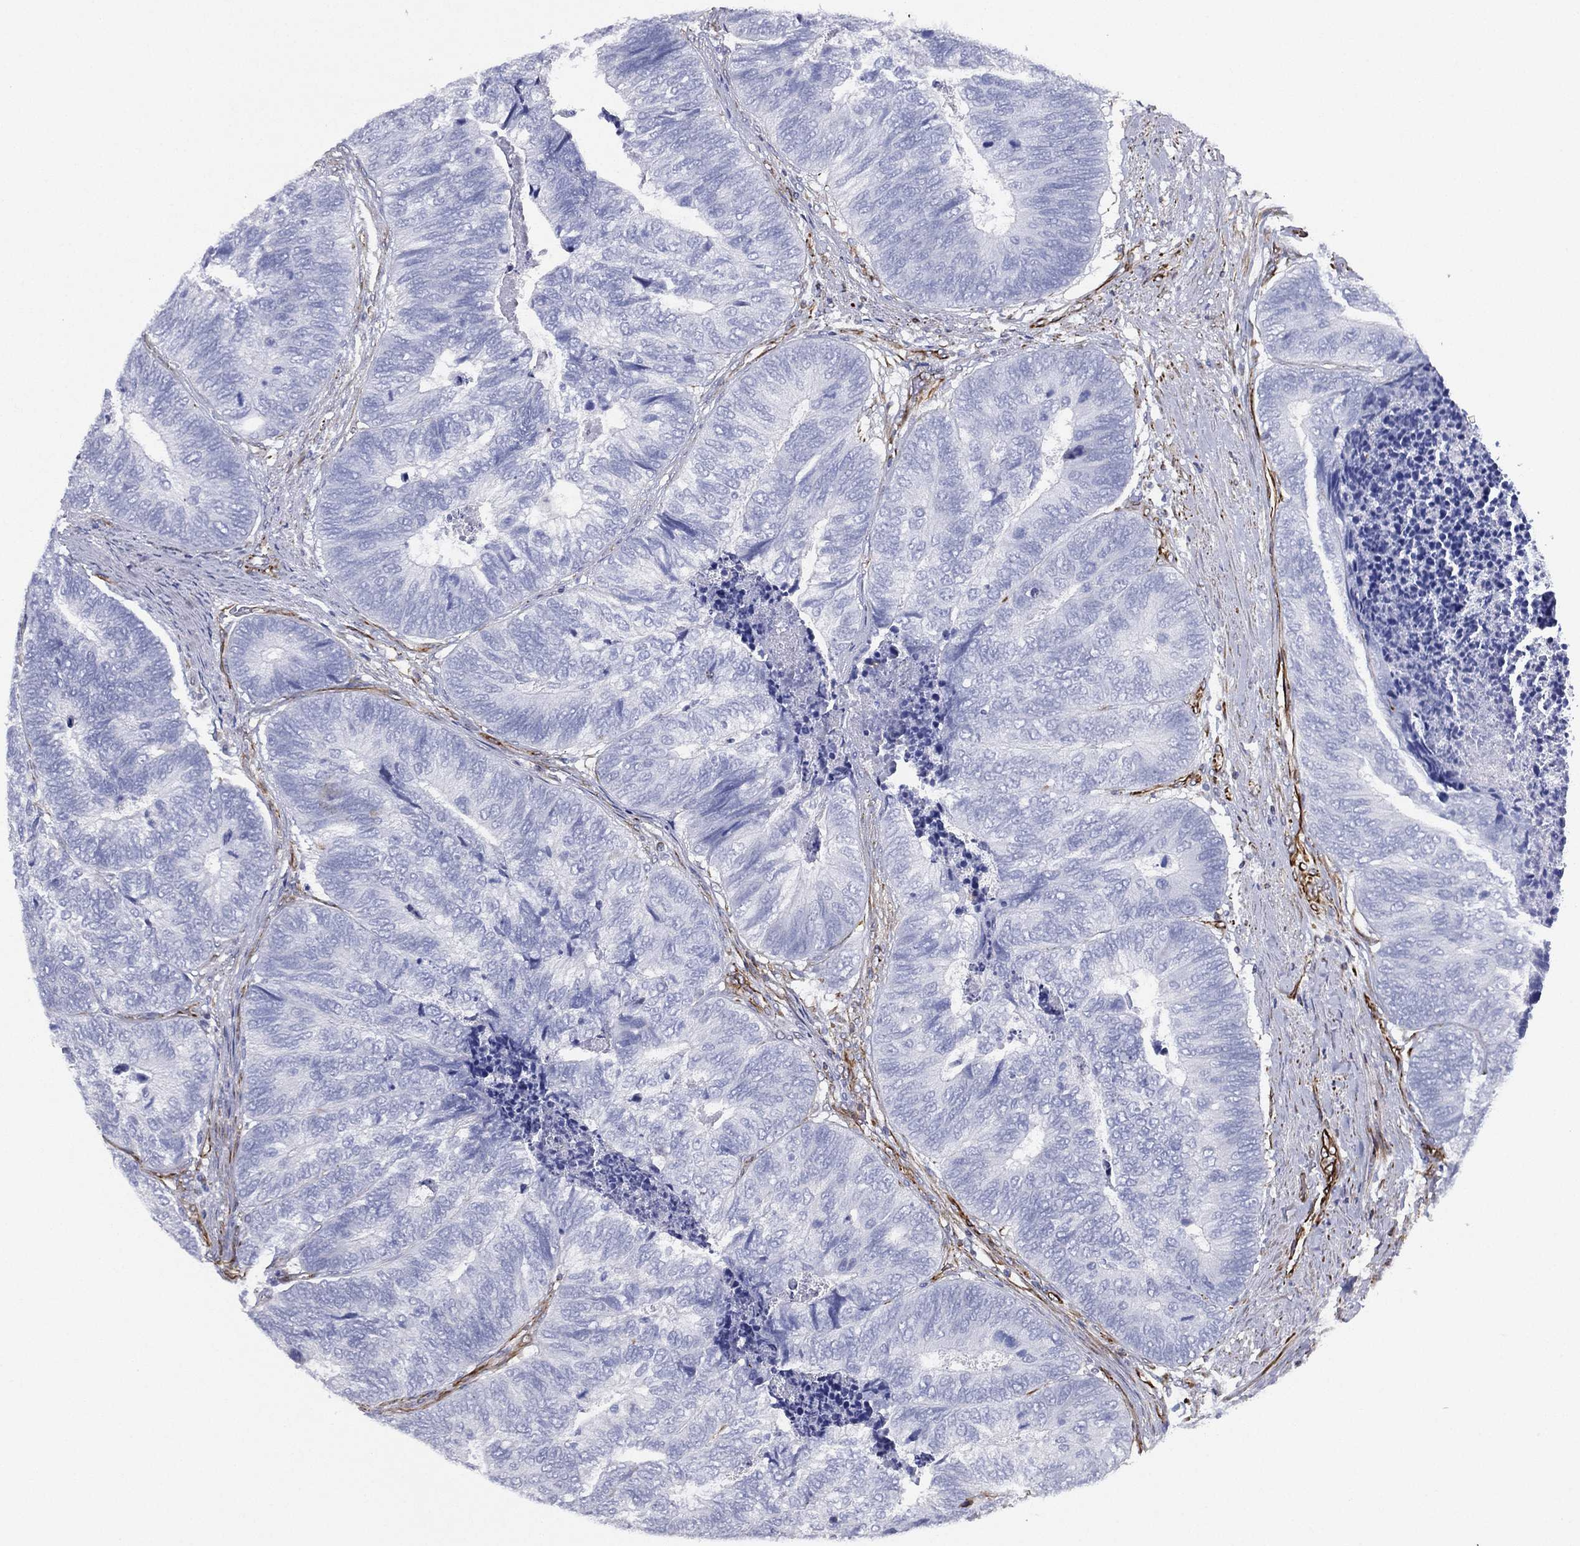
{"staining": {"intensity": "negative", "quantity": "none", "location": "none"}, "tissue": "colorectal cancer", "cell_type": "Tumor cells", "image_type": "cancer", "snomed": [{"axis": "morphology", "description": "Adenocarcinoma, NOS"}, {"axis": "topography", "description": "Colon"}], "caption": "An image of colorectal cancer stained for a protein displays no brown staining in tumor cells. The staining was performed using DAB (3,3'-diaminobenzidine) to visualize the protein expression in brown, while the nuclei were stained in blue with hematoxylin (Magnification: 20x).", "gene": "MAS1", "patient": {"sex": "female", "age": 67}}